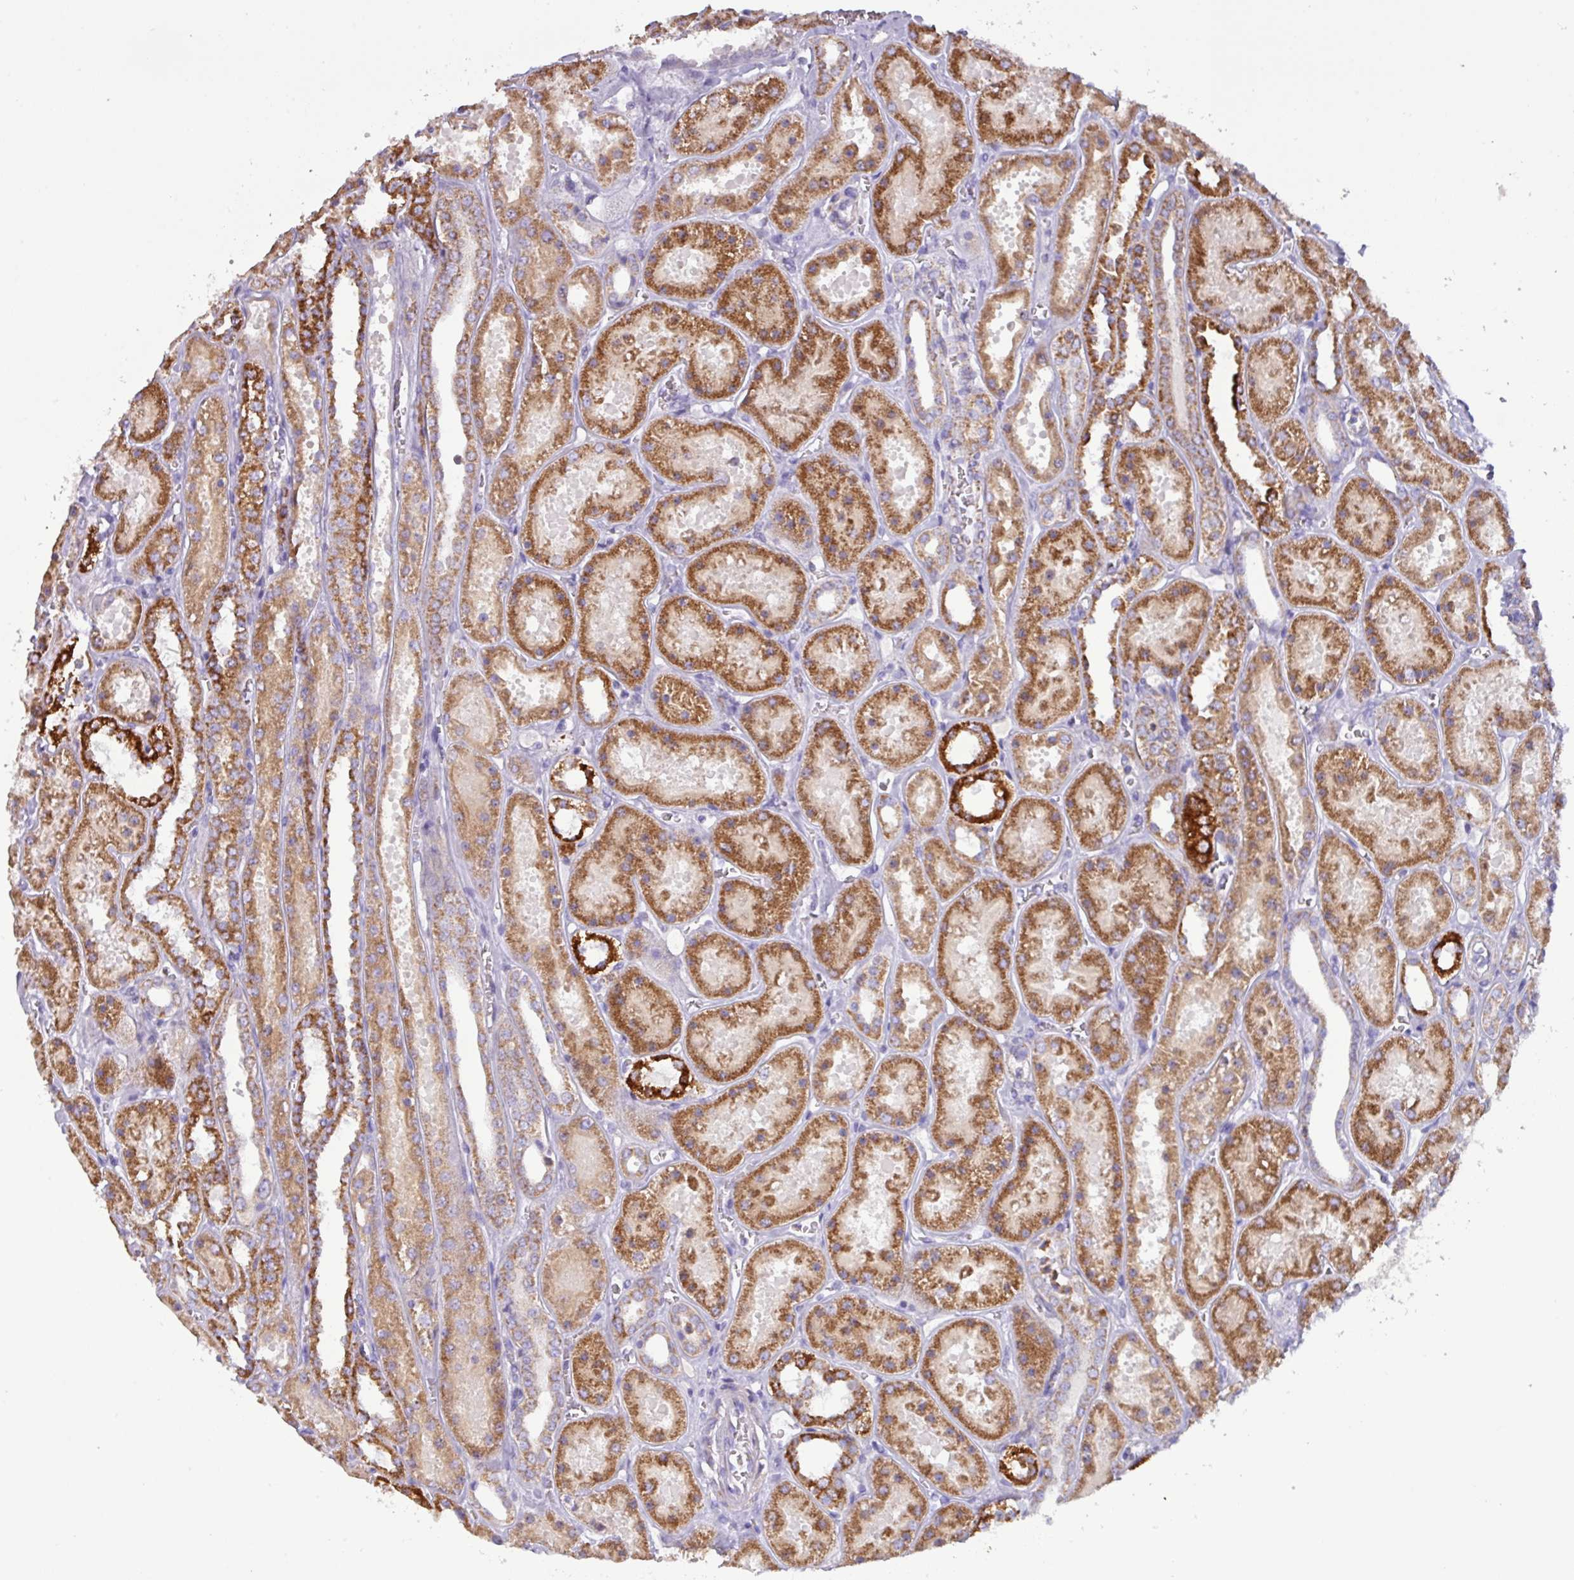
{"staining": {"intensity": "negative", "quantity": "none", "location": "none"}, "tissue": "kidney", "cell_type": "Cells in glomeruli", "image_type": "normal", "snomed": [{"axis": "morphology", "description": "Normal tissue, NOS"}, {"axis": "topography", "description": "Kidney"}], "caption": "High power microscopy histopathology image of an IHC histopathology image of normal kidney, revealing no significant staining in cells in glomeruli. Brightfield microscopy of immunohistochemistry stained with DAB (3,3'-diaminobenzidine) (brown) and hematoxylin (blue), captured at high magnification.", "gene": "MT", "patient": {"sex": "female", "age": 41}}